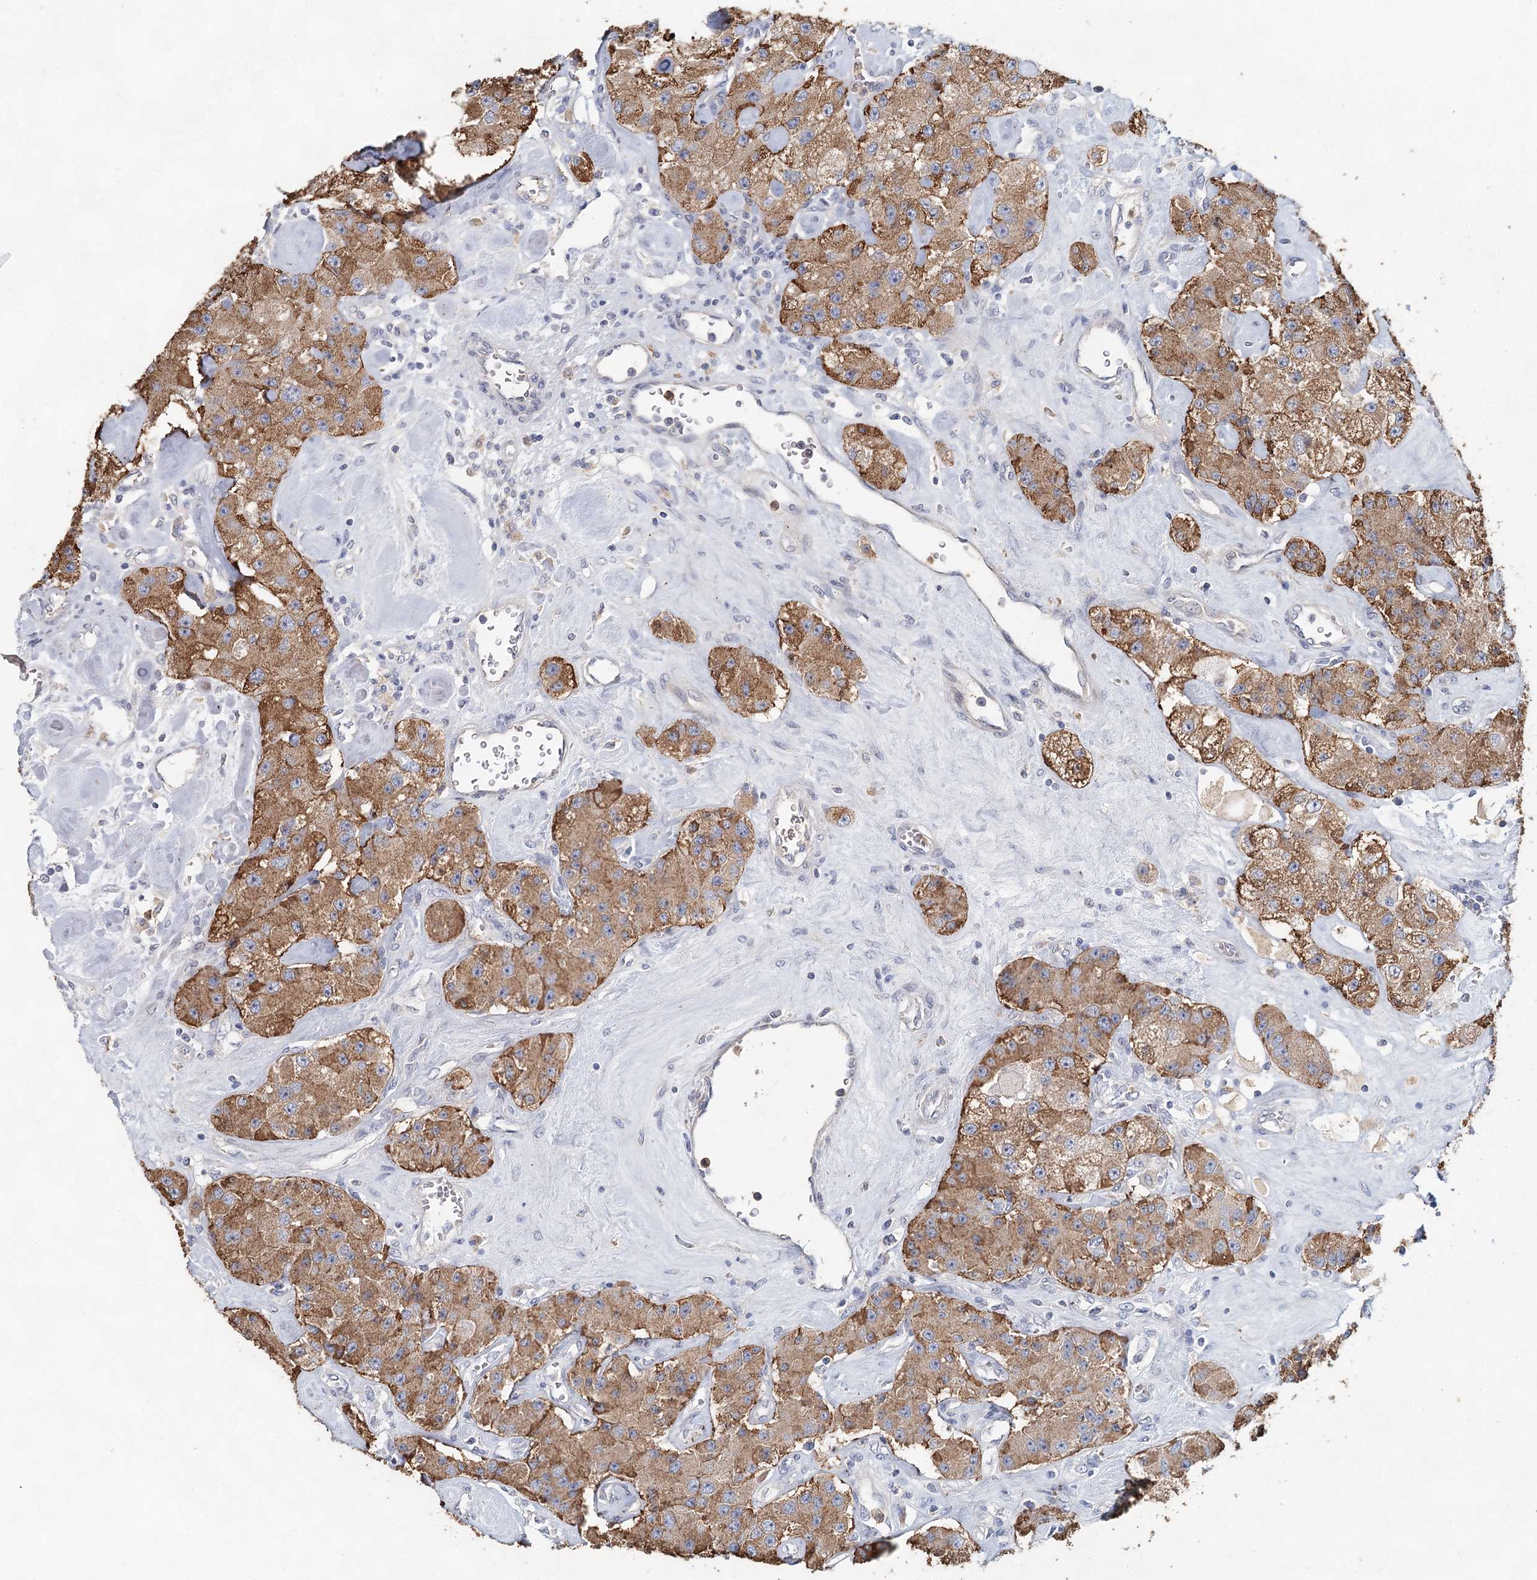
{"staining": {"intensity": "moderate", "quantity": ">75%", "location": "cytoplasmic/membranous"}, "tissue": "carcinoid", "cell_type": "Tumor cells", "image_type": "cancer", "snomed": [{"axis": "morphology", "description": "Carcinoid, malignant, NOS"}, {"axis": "topography", "description": "Pancreas"}], "caption": "Malignant carcinoid was stained to show a protein in brown. There is medium levels of moderate cytoplasmic/membranous staining in about >75% of tumor cells.", "gene": "MYL6B", "patient": {"sex": "male", "age": 41}}